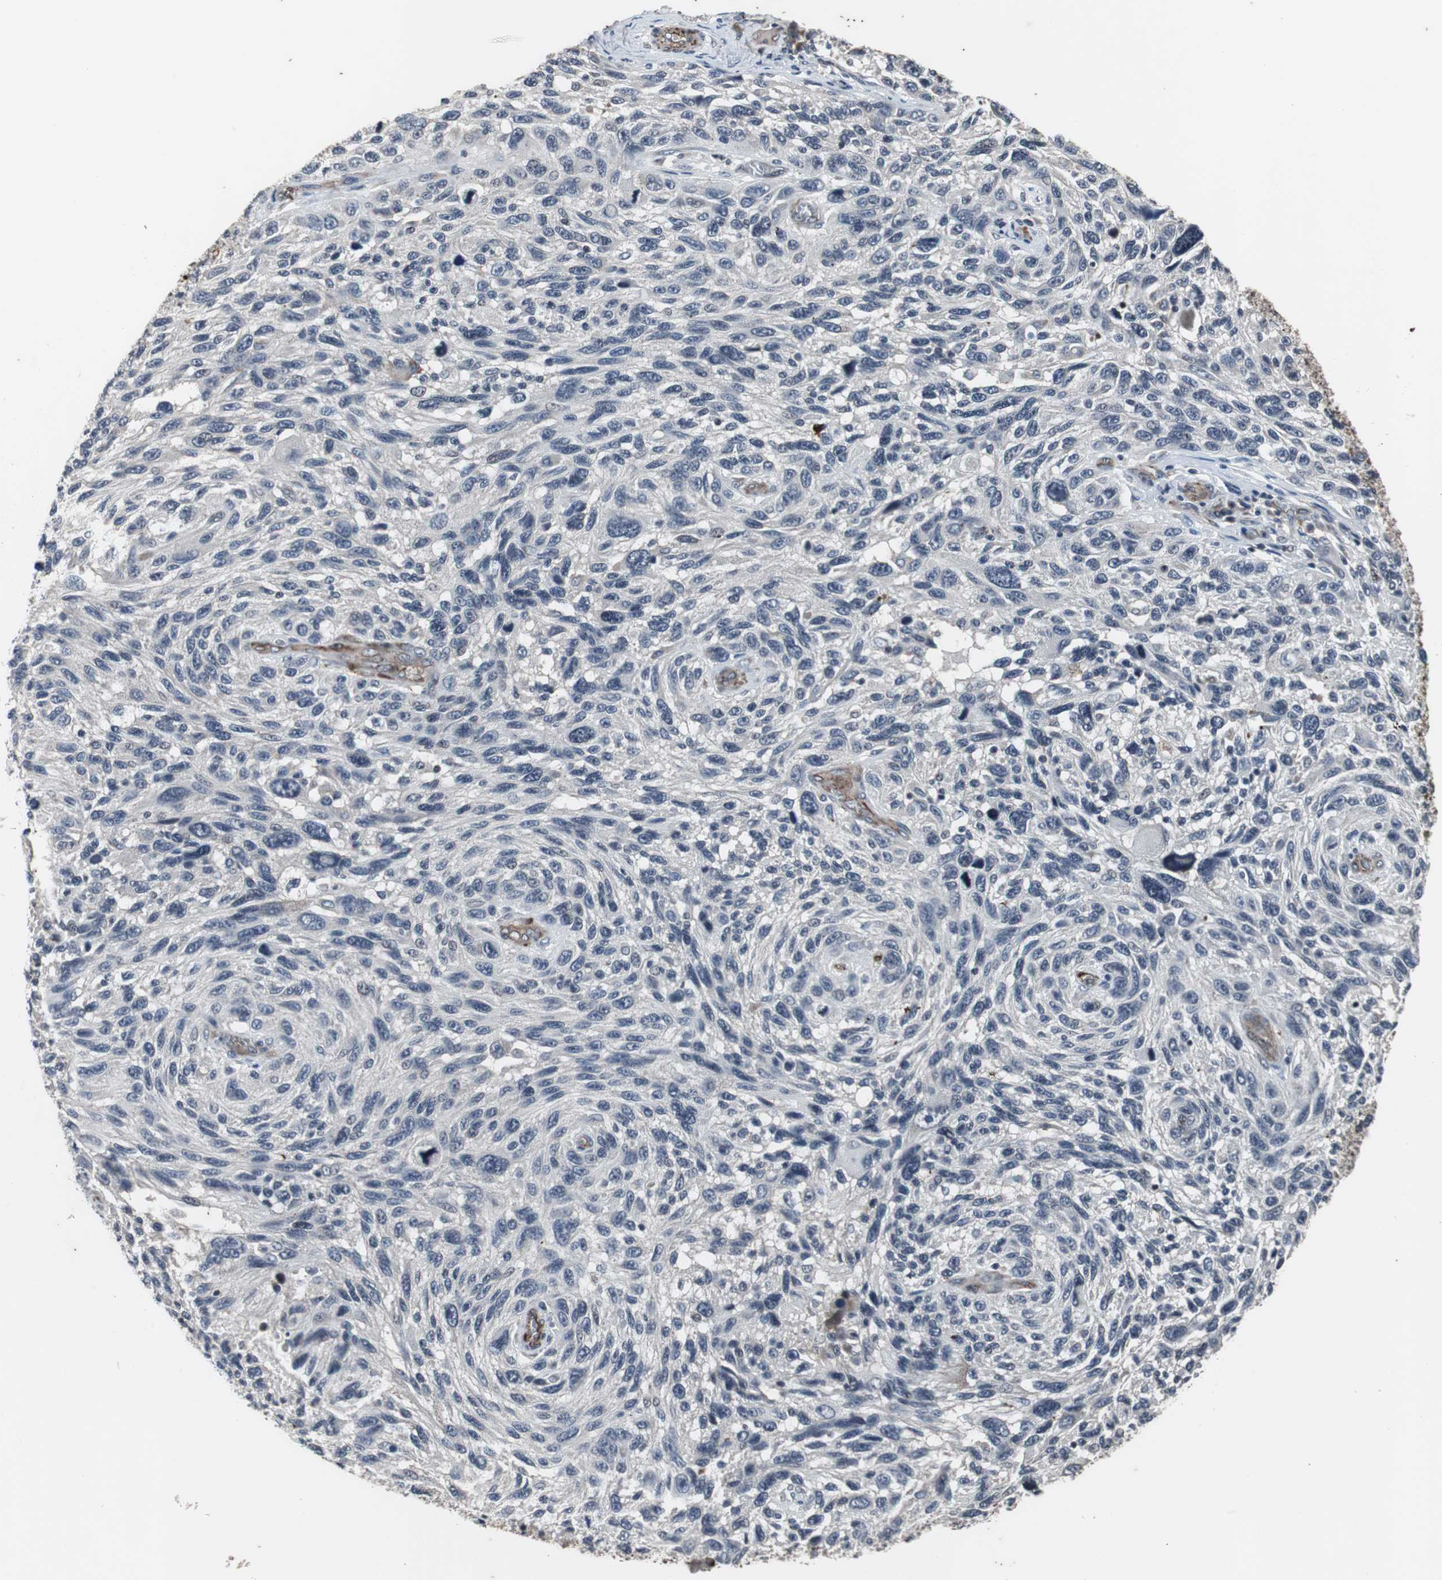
{"staining": {"intensity": "negative", "quantity": "none", "location": "none"}, "tissue": "melanoma", "cell_type": "Tumor cells", "image_type": "cancer", "snomed": [{"axis": "morphology", "description": "Malignant melanoma, NOS"}, {"axis": "topography", "description": "Skin"}], "caption": "Immunohistochemistry (IHC) image of human melanoma stained for a protein (brown), which displays no staining in tumor cells. (DAB (3,3'-diaminobenzidine) immunohistochemistry (IHC) with hematoxylin counter stain).", "gene": "CRADD", "patient": {"sex": "male", "age": 53}}